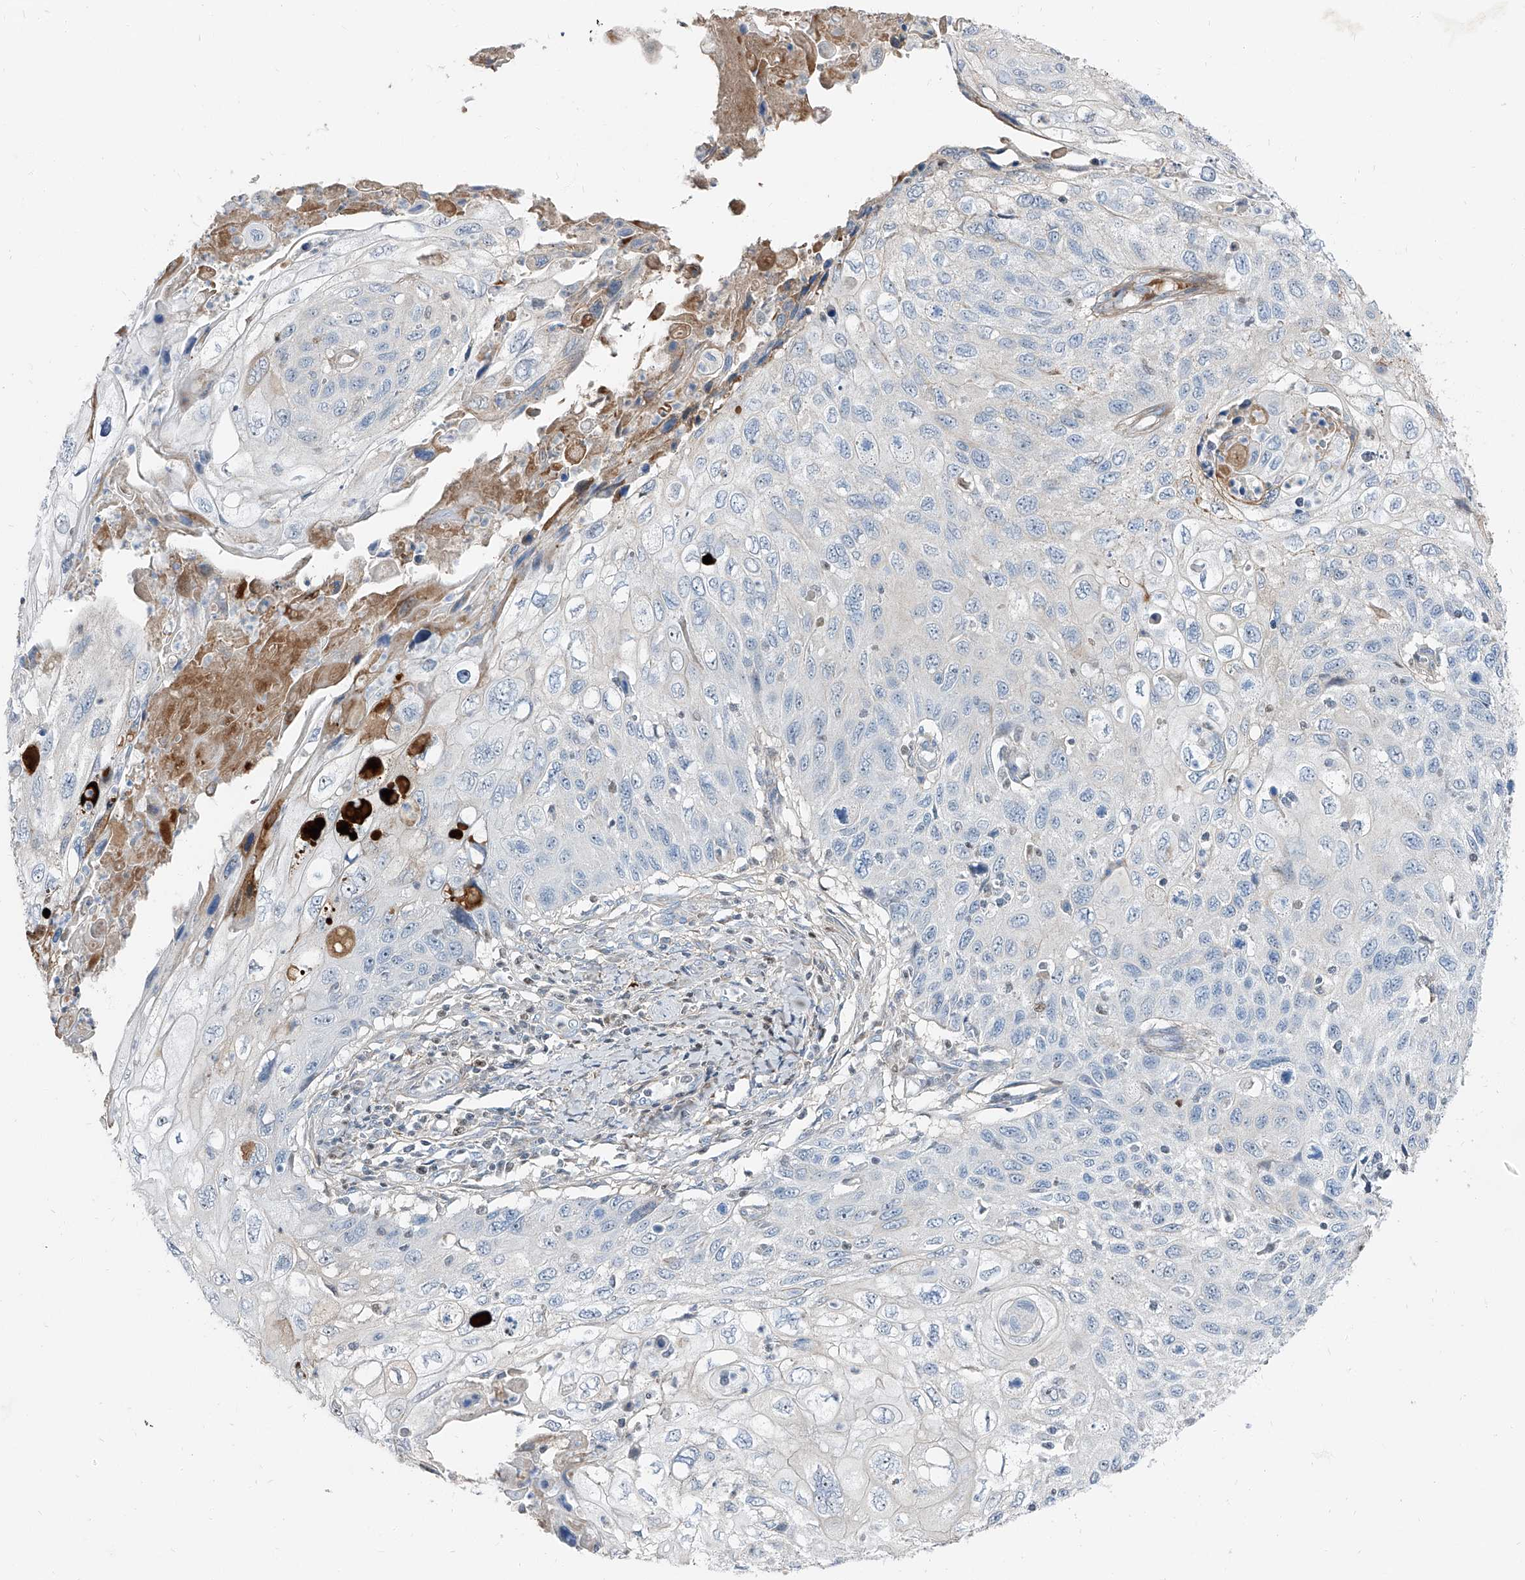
{"staining": {"intensity": "negative", "quantity": "none", "location": "none"}, "tissue": "cervical cancer", "cell_type": "Tumor cells", "image_type": "cancer", "snomed": [{"axis": "morphology", "description": "Squamous cell carcinoma, NOS"}, {"axis": "topography", "description": "Cervix"}], "caption": "Immunohistochemical staining of human cervical cancer exhibits no significant positivity in tumor cells.", "gene": "HOXA3", "patient": {"sex": "female", "age": 70}}